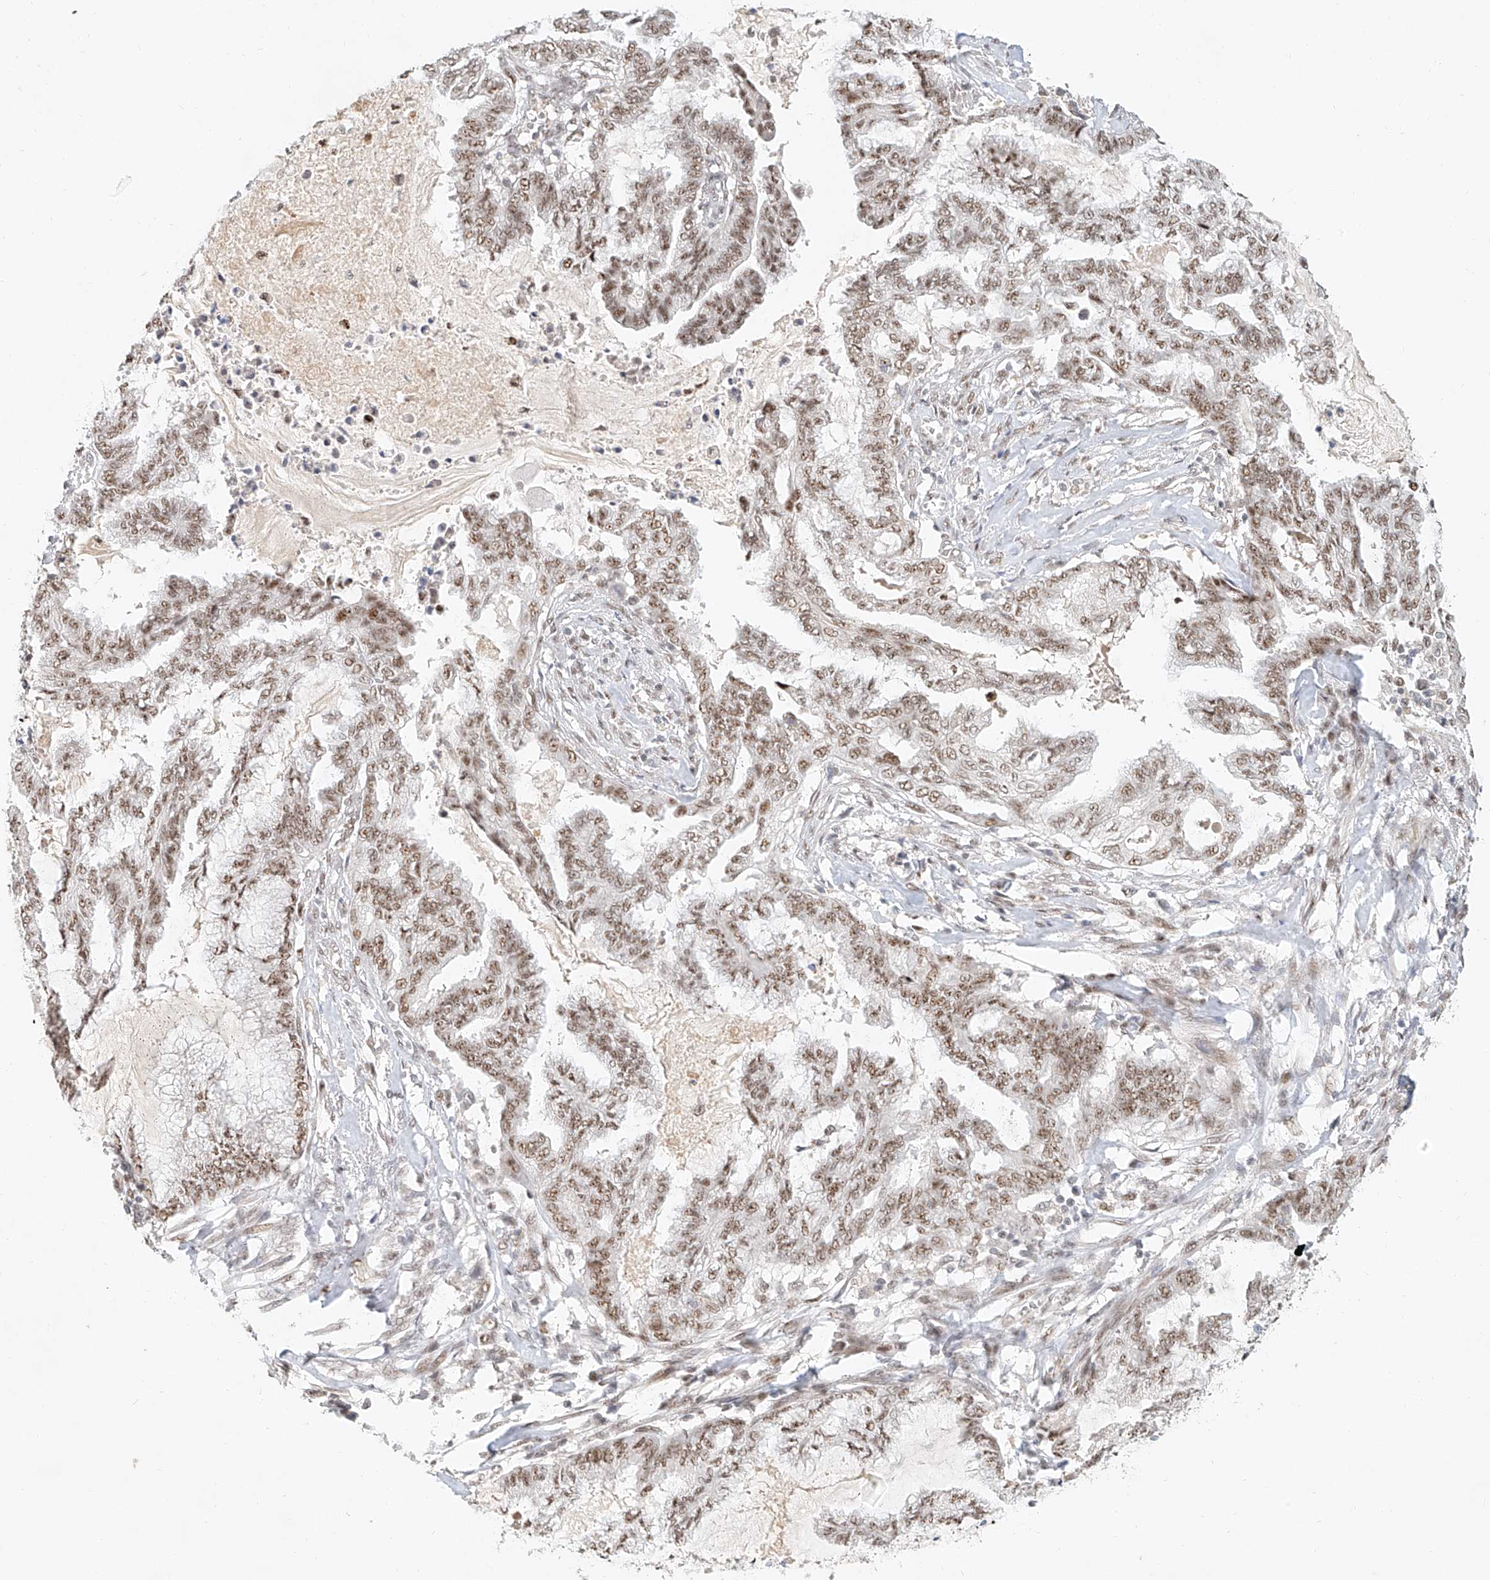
{"staining": {"intensity": "moderate", "quantity": ">75%", "location": "nuclear"}, "tissue": "endometrial cancer", "cell_type": "Tumor cells", "image_type": "cancer", "snomed": [{"axis": "morphology", "description": "Adenocarcinoma, NOS"}, {"axis": "topography", "description": "Endometrium"}], "caption": "Immunohistochemistry image of human endometrial cancer (adenocarcinoma) stained for a protein (brown), which demonstrates medium levels of moderate nuclear positivity in approximately >75% of tumor cells.", "gene": "CXorf58", "patient": {"sex": "female", "age": 86}}